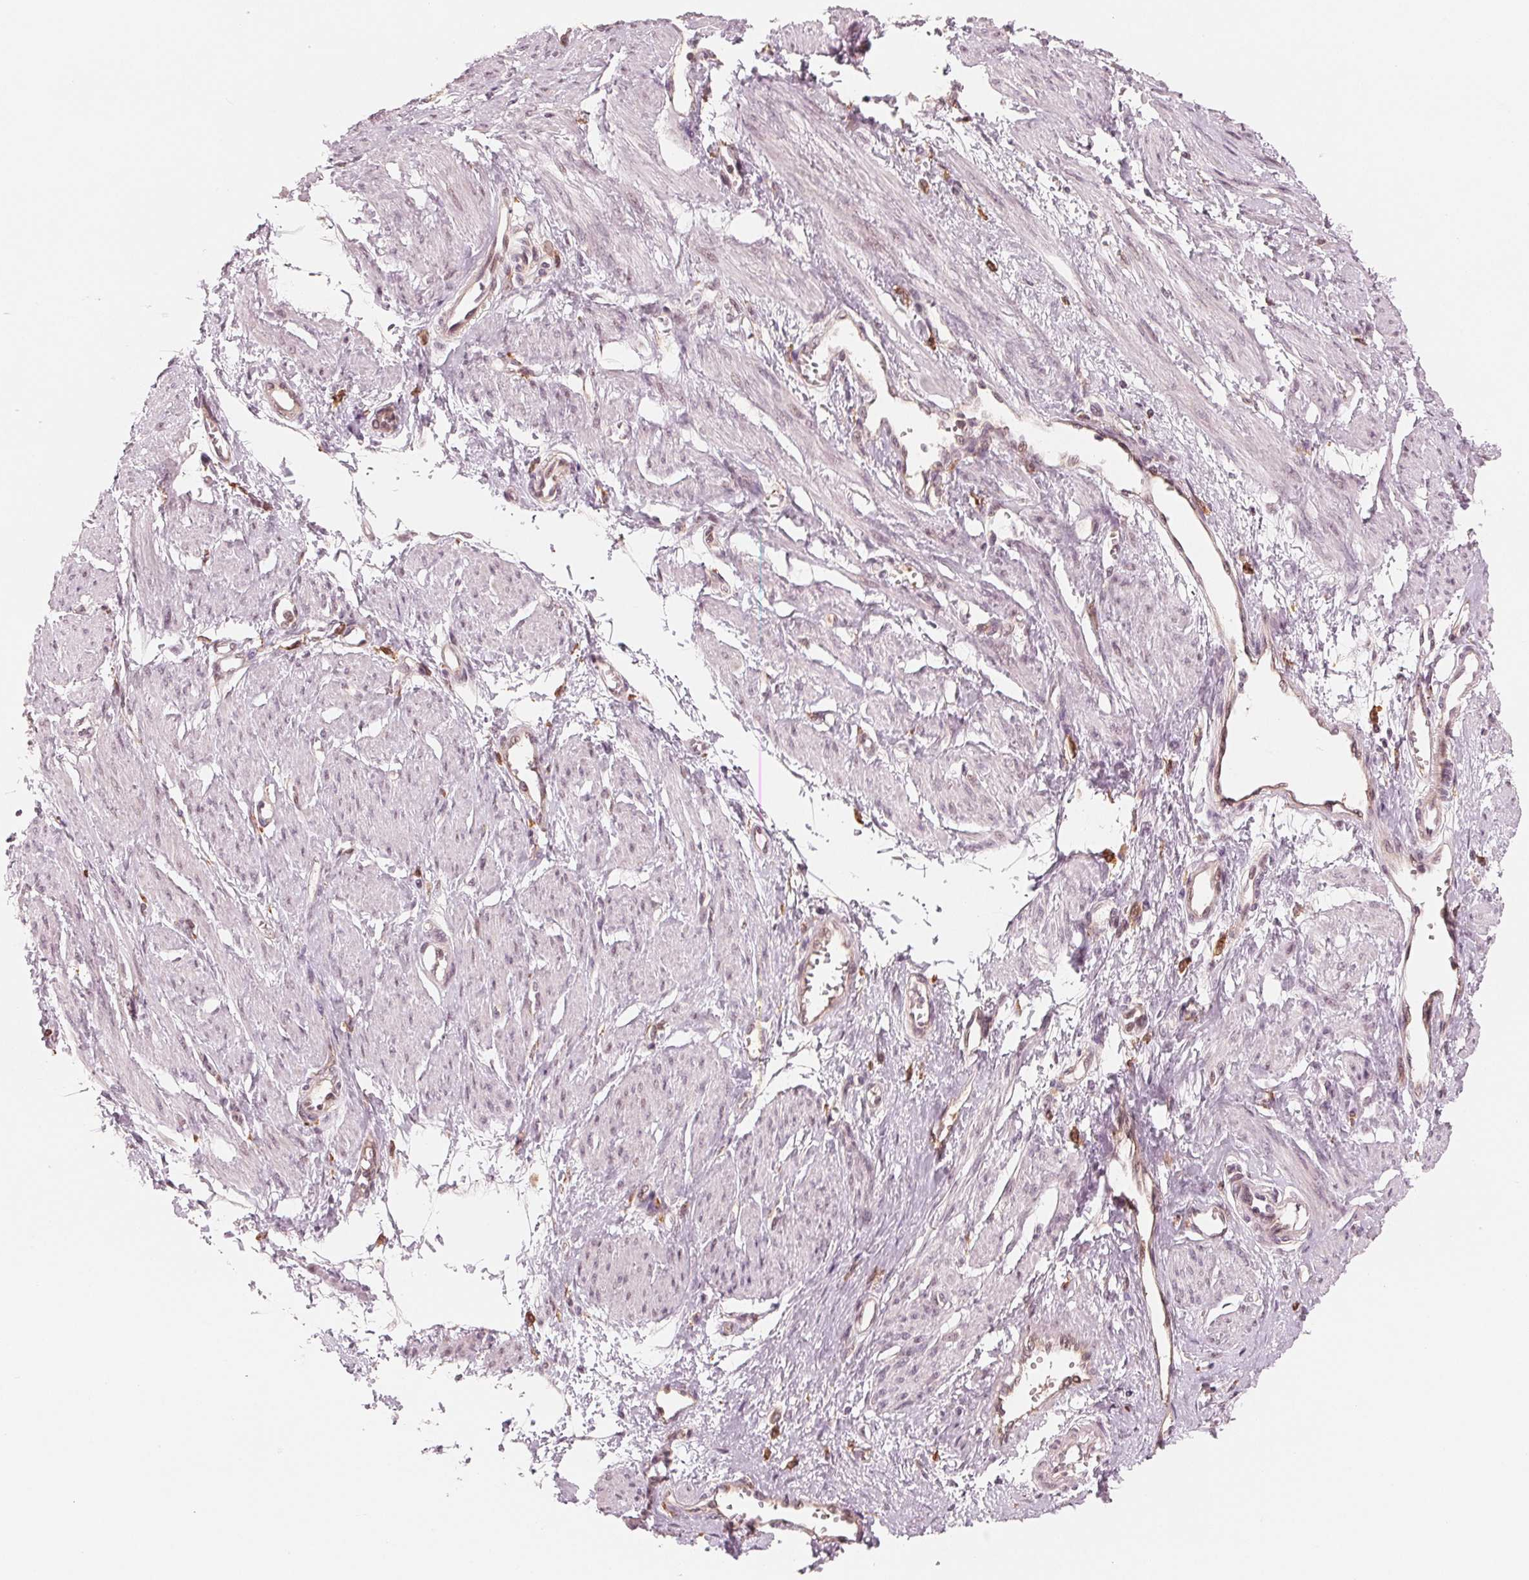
{"staining": {"intensity": "negative", "quantity": "none", "location": "none"}, "tissue": "smooth muscle", "cell_type": "Smooth muscle cells", "image_type": "normal", "snomed": [{"axis": "morphology", "description": "Normal tissue, NOS"}, {"axis": "topography", "description": "Smooth muscle"}, {"axis": "topography", "description": "Uterus"}], "caption": "Protein analysis of benign smooth muscle demonstrates no significant positivity in smooth muscle cells. The staining is performed using DAB (3,3'-diaminobenzidine) brown chromogen with nuclei counter-stained in using hematoxylin.", "gene": "IL9R", "patient": {"sex": "female", "age": 39}}